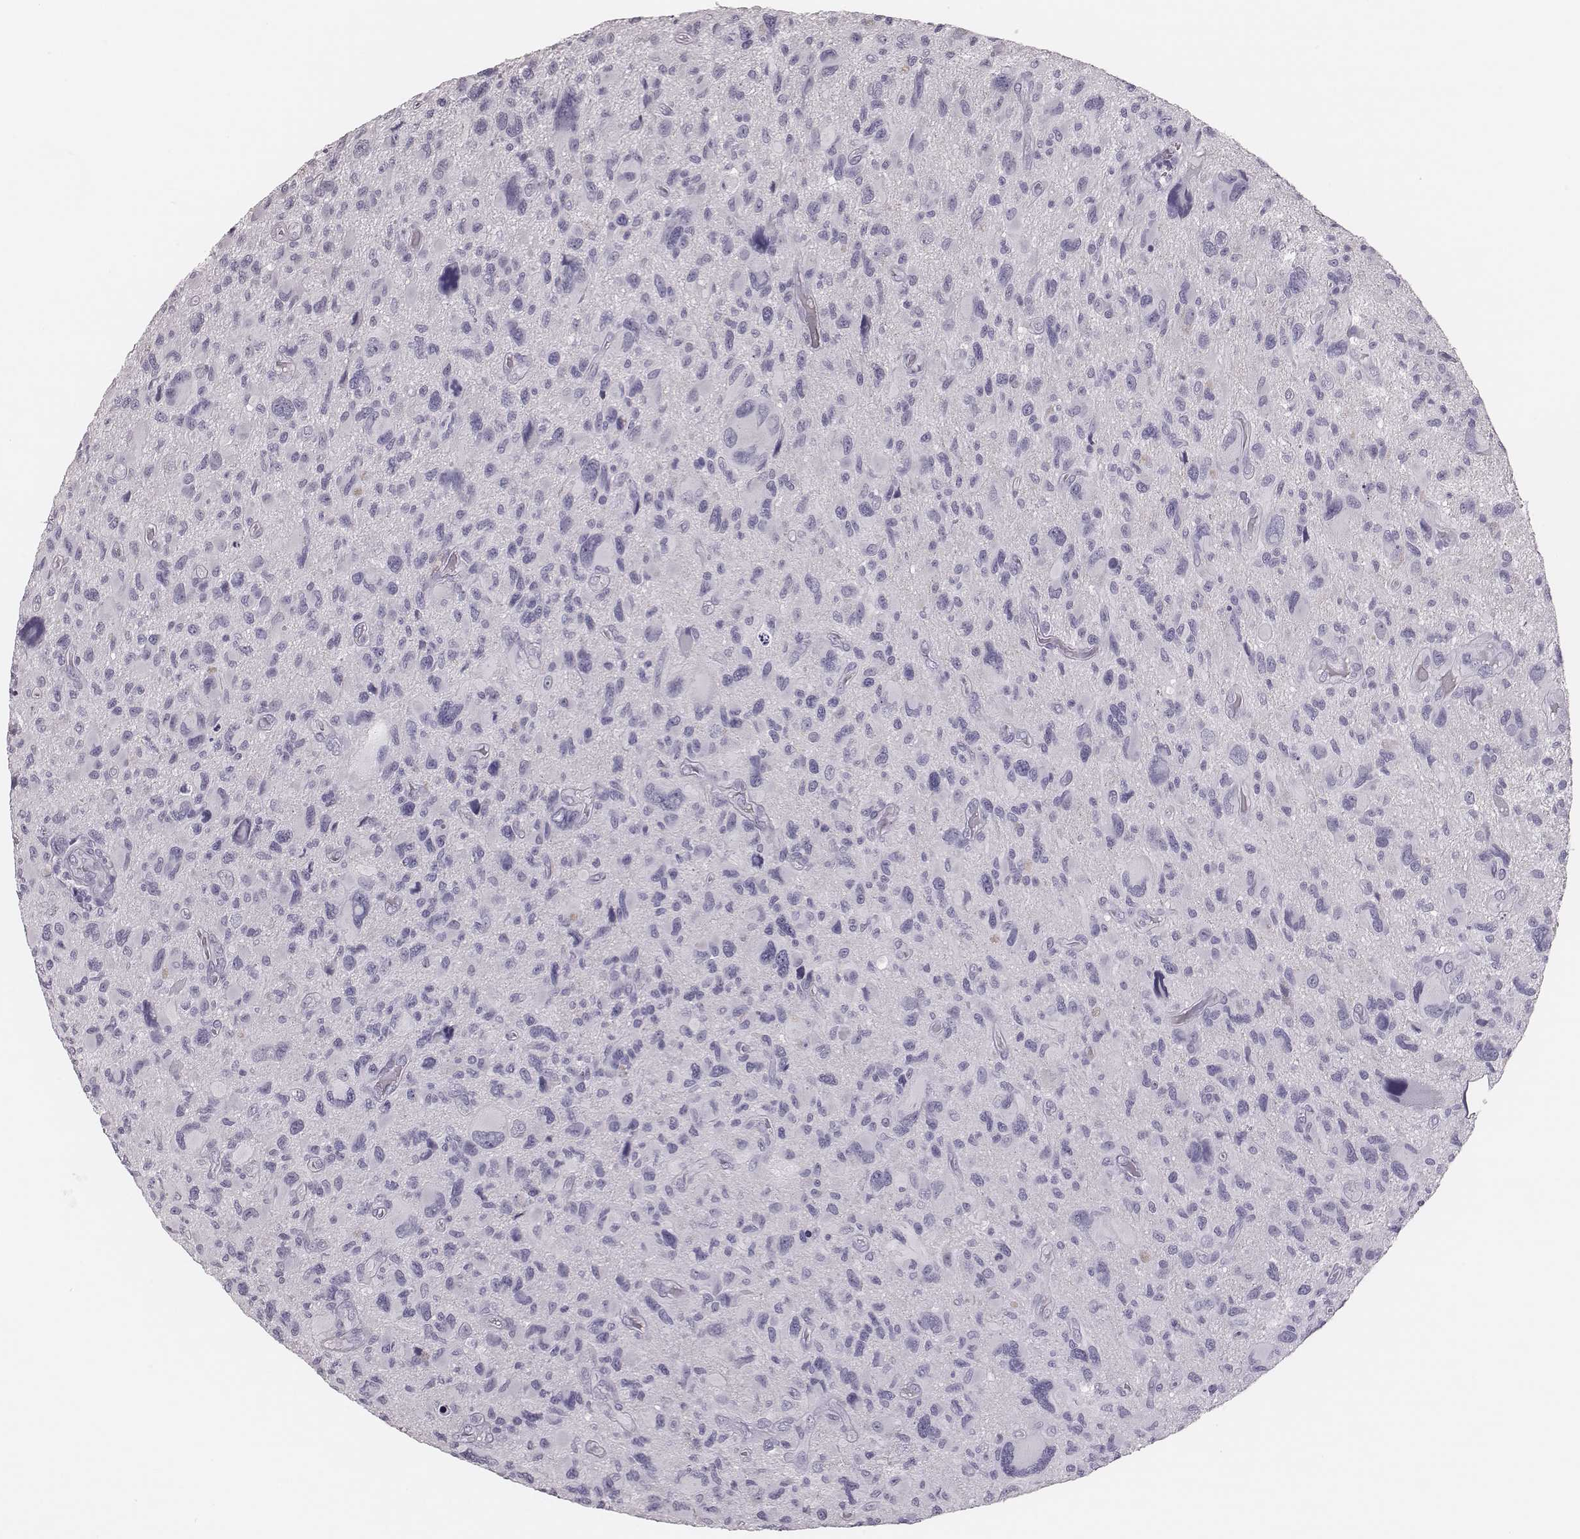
{"staining": {"intensity": "negative", "quantity": "none", "location": "none"}, "tissue": "glioma", "cell_type": "Tumor cells", "image_type": "cancer", "snomed": [{"axis": "morphology", "description": "Glioma, malignant, NOS"}, {"axis": "morphology", "description": "Glioma, malignant, High grade"}, {"axis": "topography", "description": "Brain"}], "caption": "The IHC image has no significant staining in tumor cells of glioma tissue.", "gene": "CSH1", "patient": {"sex": "female", "age": 71}}